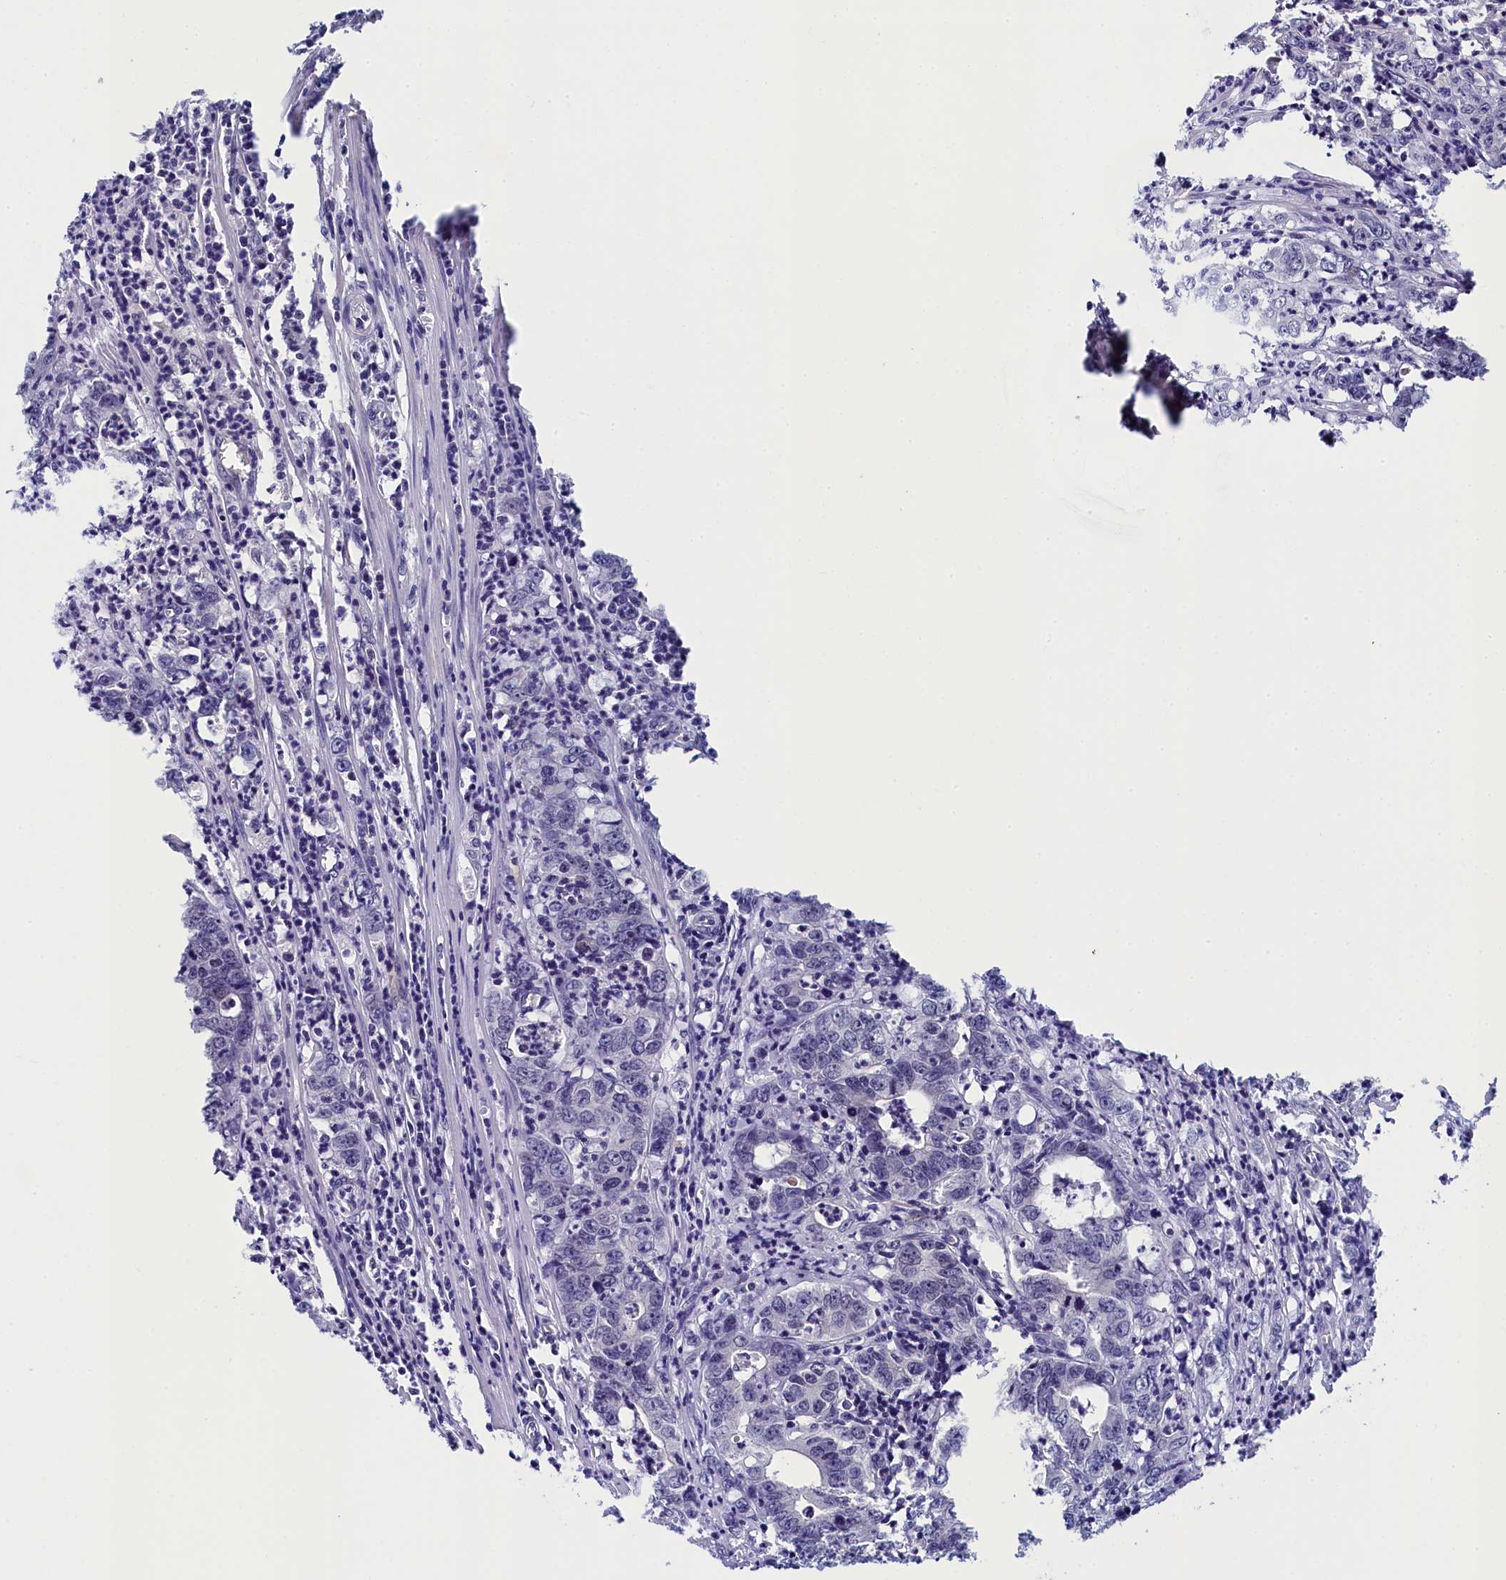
{"staining": {"intensity": "negative", "quantity": "none", "location": "none"}, "tissue": "colorectal cancer", "cell_type": "Tumor cells", "image_type": "cancer", "snomed": [{"axis": "morphology", "description": "Adenocarcinoma, NOS"}, {"axis": "topography", "description": "Colon"}], "caption": "Adenocarcinoma (colorectal) was stained to show a protein in brown. There is no significant positivity in tumor cells. Brightfield microscopy of IHC stained with DAB (brown) and hematoxylin (blue), captured at high magnification.", "gene": "INTS14", "patient": {"sex": "female", "age": 75}}